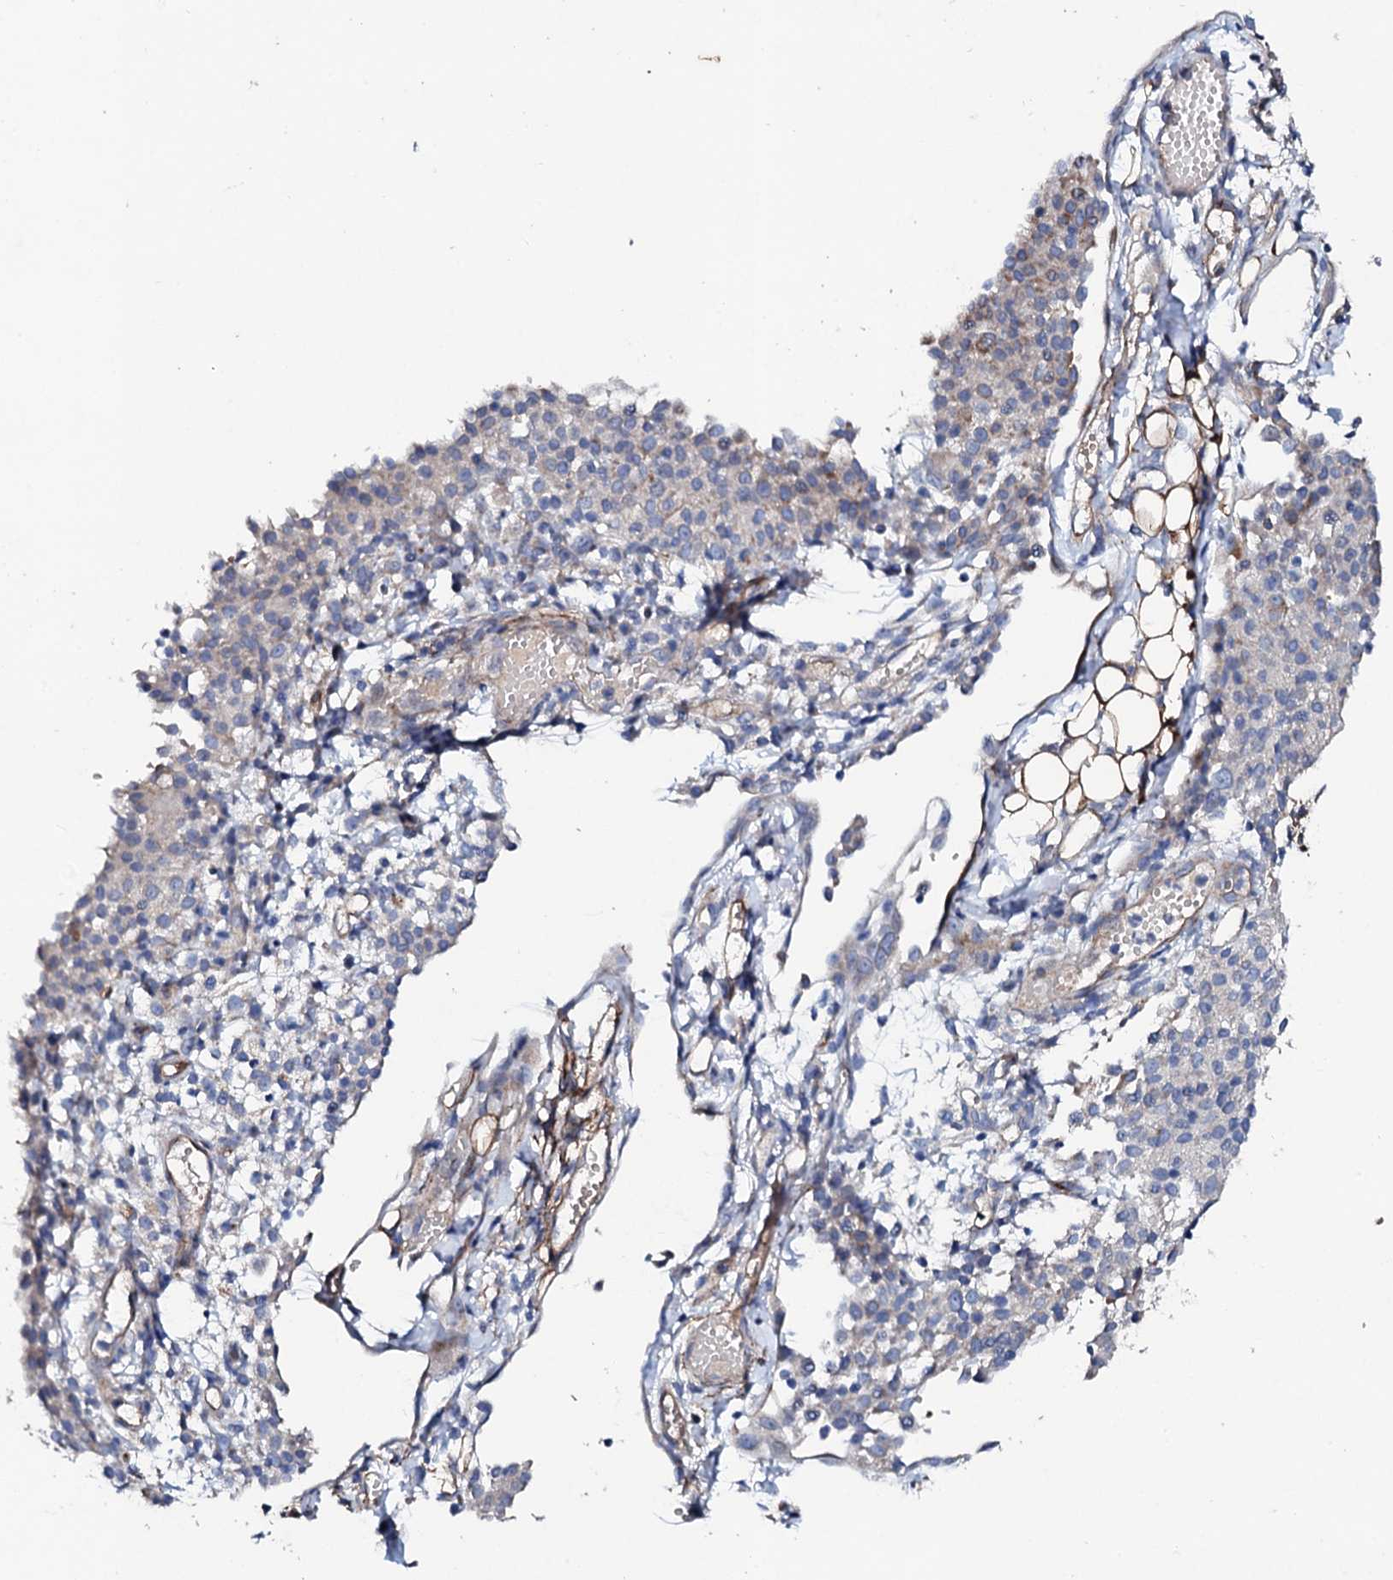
{"staining": {"intensity": "moderate", "quantity": "<25%", "location": "cytoplasmic/membranous"}, "tissue": "ovarian cancer", "cell_type": "Tumor cells", "image_type": "cancer", "snomed": [{"axis": "morphology", "description": "Carcinoma, endometroid"}, {"axis": "topography", "description": "Ovary"}], "caption": "The histopathology image shows staining of ovarian endometroid carcinoma, revealing moderate cytoplasmic/membranous protein expression (brown color) within tumor cells.", "gene": "DBX1", "patient": {"sex": "female", "age": 42}}